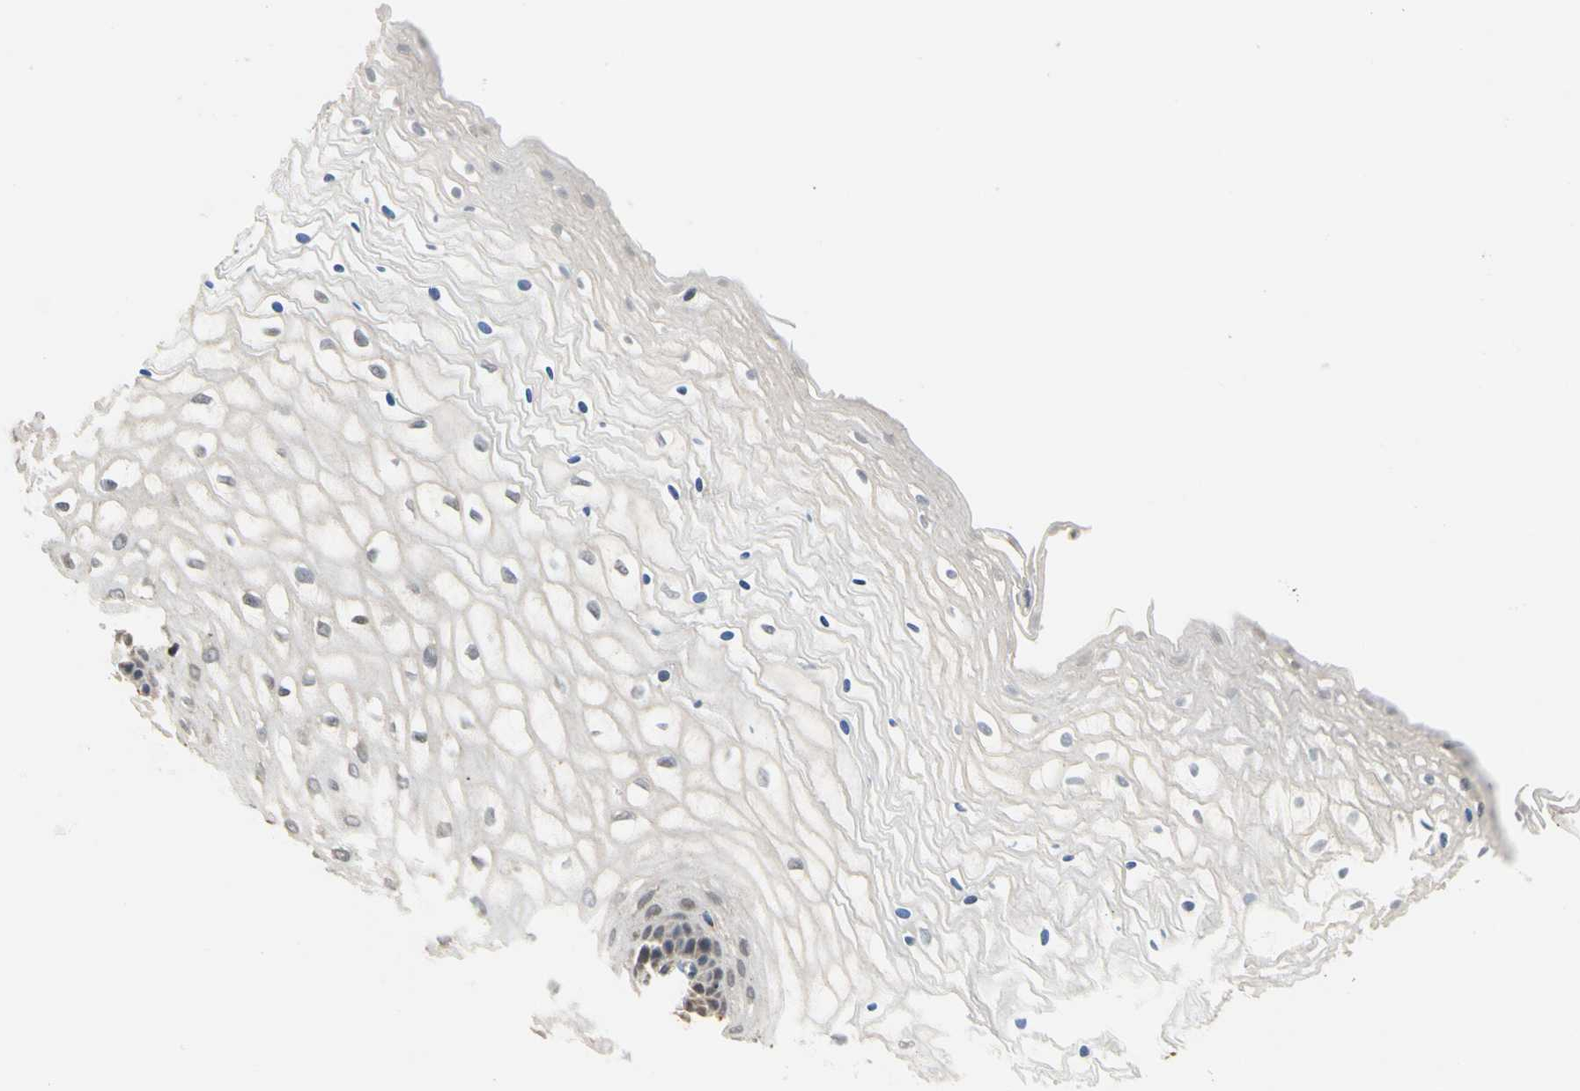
{"staining": {"intensity": "weak", "quantity": "<25%", "location": "cytoplasmic/membranous"}, "tissue": "vagina", "cell_type": "Squamous epithelial cells", "image_type": "normal", "snomed": [{"axis": "morphology", "description": "Normal tissue, NOS"}, {"axis": "topography", "description": "Vagina"}], "caption": "Immunohistochemical staining of benign human vagina displays no significant positivity in squamous epithelial cells. The staining was performed using DAB to visualize the protein expression in brown, while the nuclei were stained in blue with hematoxylin (Magnification: 20x).", "gene": "SFXN3", "patient": {"sex": "female", "age": 34}}